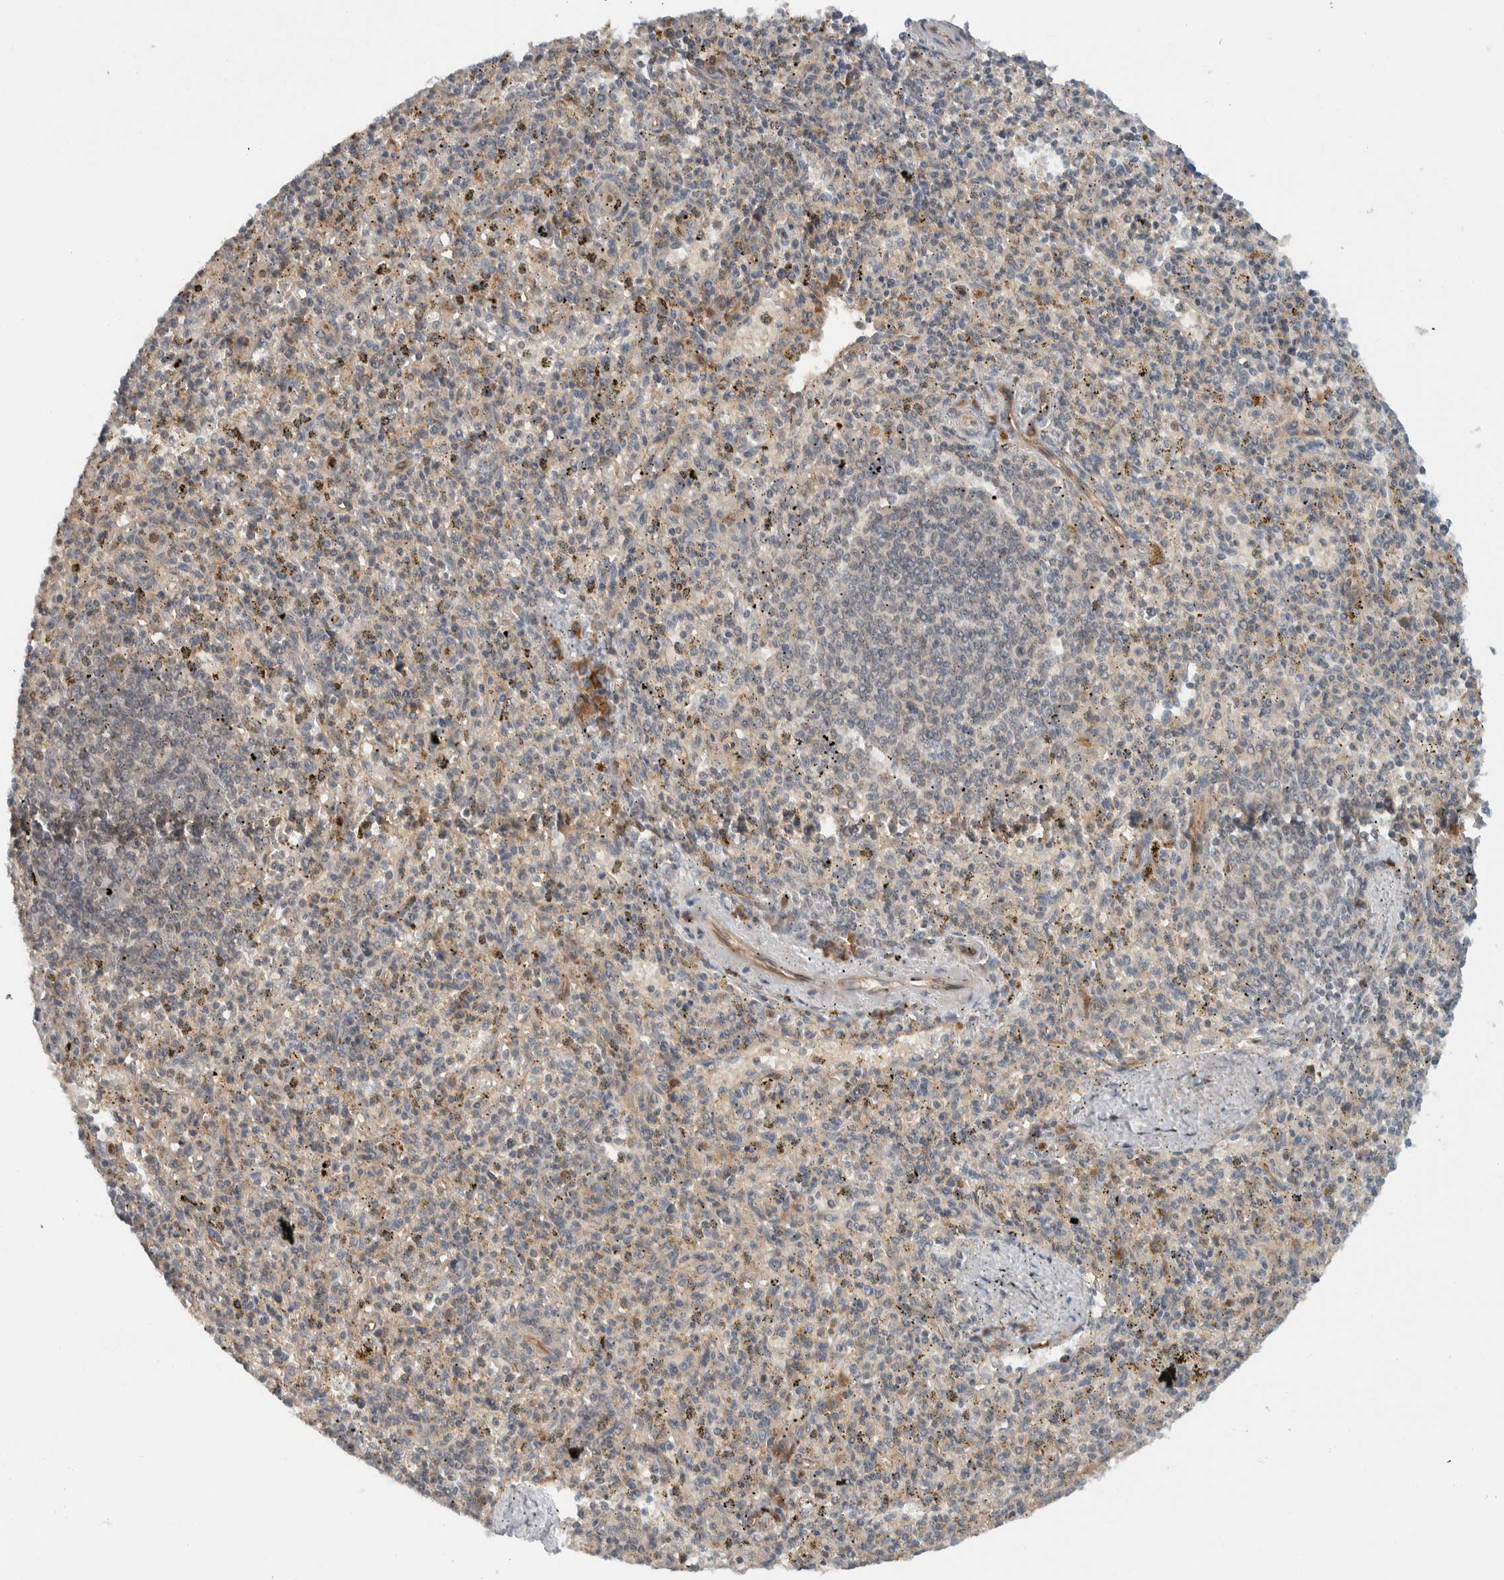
{"staining": {"intensity": "weak", "quantity": ">75%", "location": "cytoplasmic/membranous"}, "tissue": "spleen", "cell_type": "Cells in red pulp", "image_type": "normal", "snomed": [{"axis": "morphology", "description": "Normal tissue, NOS"}, {"axis": "topography", "description": "Spleen"}], "caption": "Protein staining of benign spleen reveals weak cytoplasmic/membranous expression in about >75% of cells in red pulp. The staining was performed using DAB to visualize the protein expression in brown, while the nuclei were stained in blue with hematoxylin (Magnification: 20x).", "gene": "ARMC7", "patient": {"sex": "male", "age": 72}}